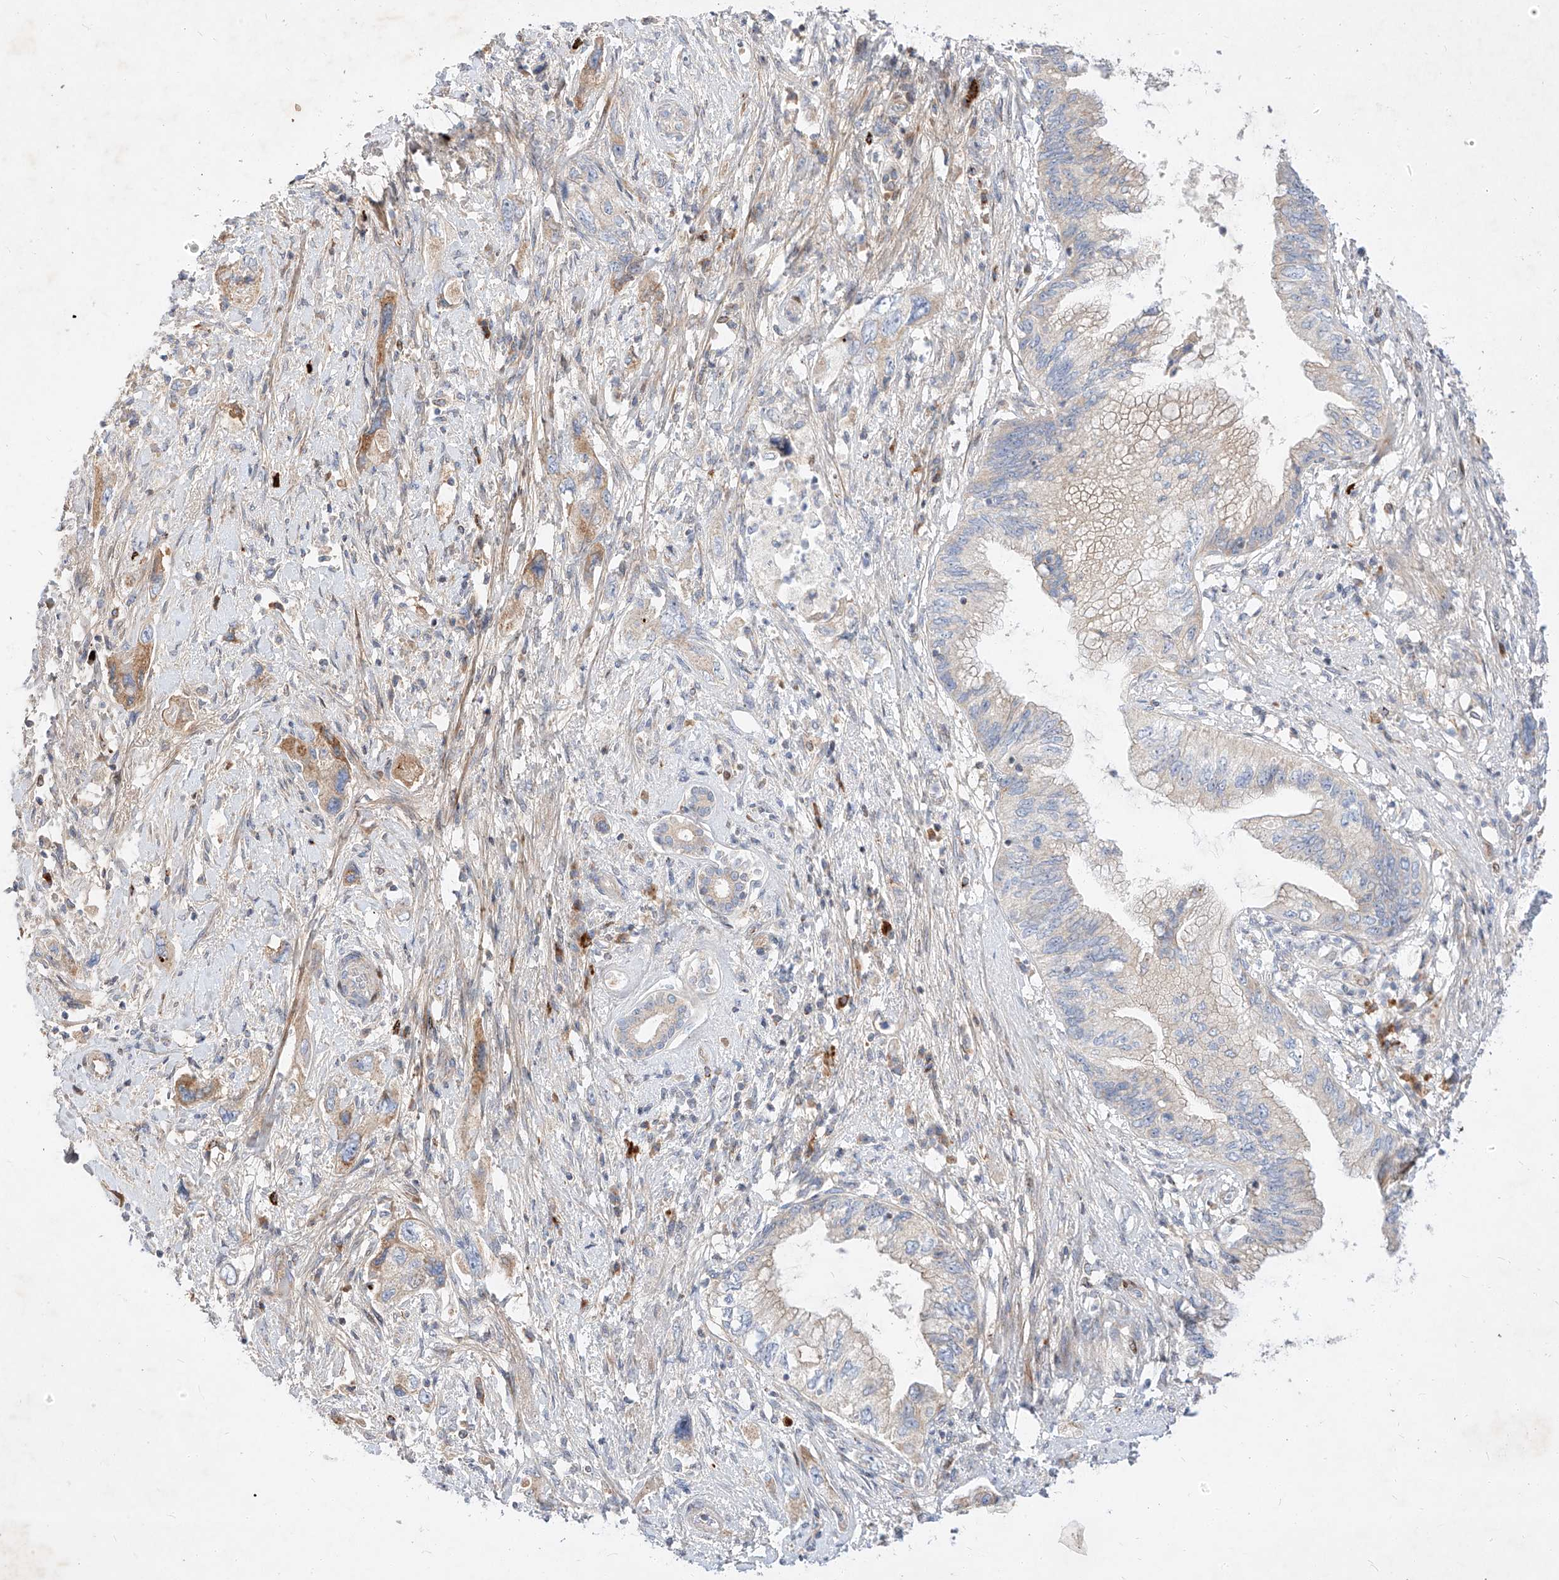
{"staining": {"intensity": "moderate", "quantity": "<25%", "location": "cytoplasmic/membranous"}, "tissue": "pancreatic cancer", "cell_type": "Tumor cells", "image_type": "cancer", "snomed": [{"axis": "morphology", "description": "Adenocarcinoma, NOS"}, {"axis": "topography", "description": "Pancreas"}], "caption": "Immunohistochemistry (IHC) image of pancreatic adenocarcinoma stained for a protein (brown), which demonstrates low levels of moderate cytoplasmic/membranous expression in about <25% of tumor cells.", "gene": "OSGEPL1", "patient": {"sex": "female", "age": 73}}